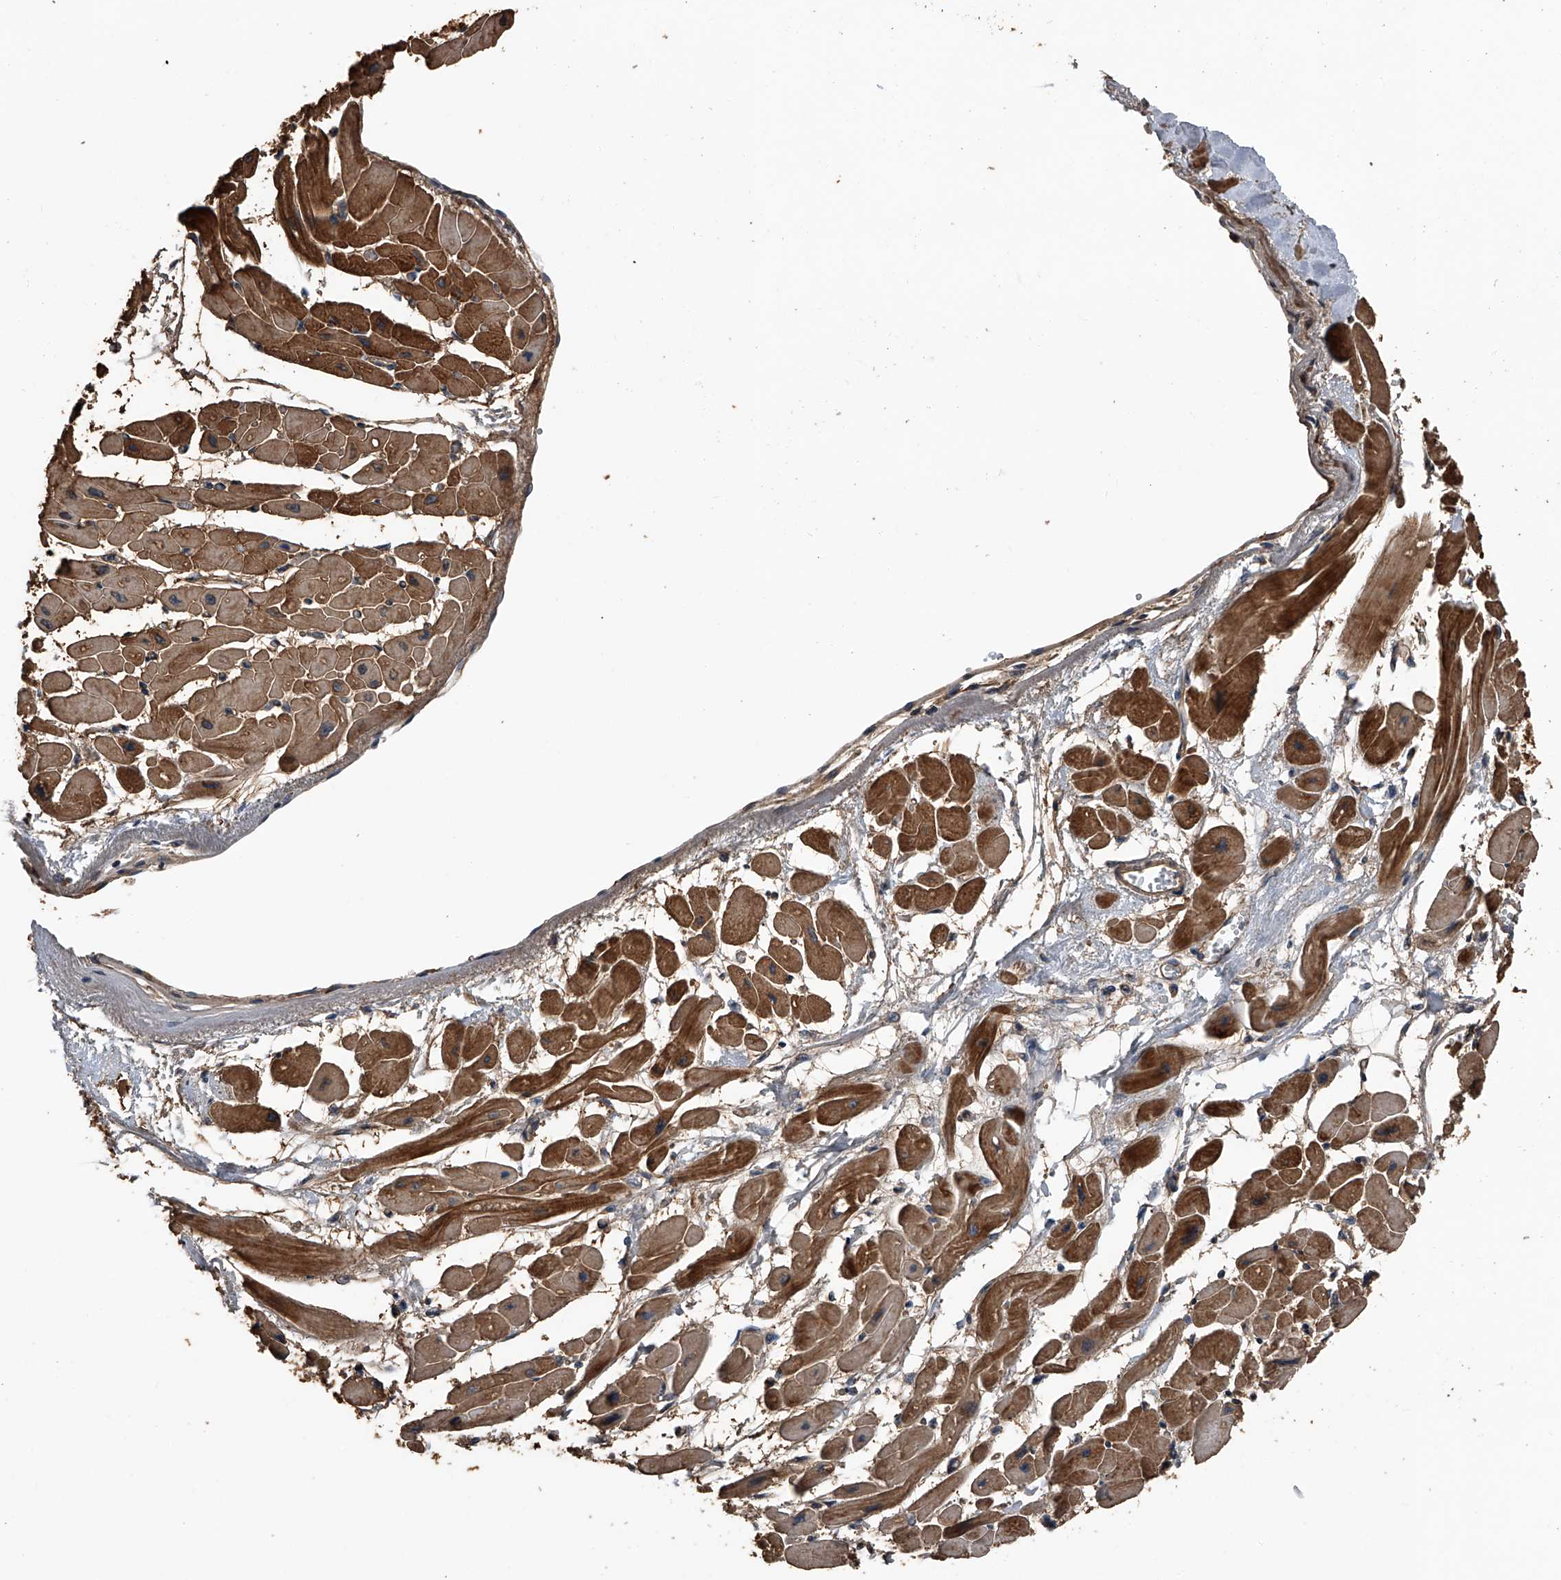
{"staining": {"intensity": "strong", "quantity": ">75%", "location": "cytoplasmic/membranous"}, "tissue": "heart muscle", "cell_type": "Cardiomyocytes", "image_type": "normal", "snomed": [{"axis": "morphology", "description": "Normal tissue, NOS"}, {"axis": "topography", "description": "Heart"}], "caption": "IHC staining of benign heart muscle, which demonstrates high levels of strong cytoplasmic/membranous positivity in about >75% of cardiomyocytes indicating strong cytoplasmic/membranous protein expression. The staining was performed using DAB (3,3'-diaminobenzidine) (brown) for protein detection and nuclei were counterstained in hematoxylin (blue).", "gene": "KCNJ2", "patient": {"sex": "female", "age": 54}}